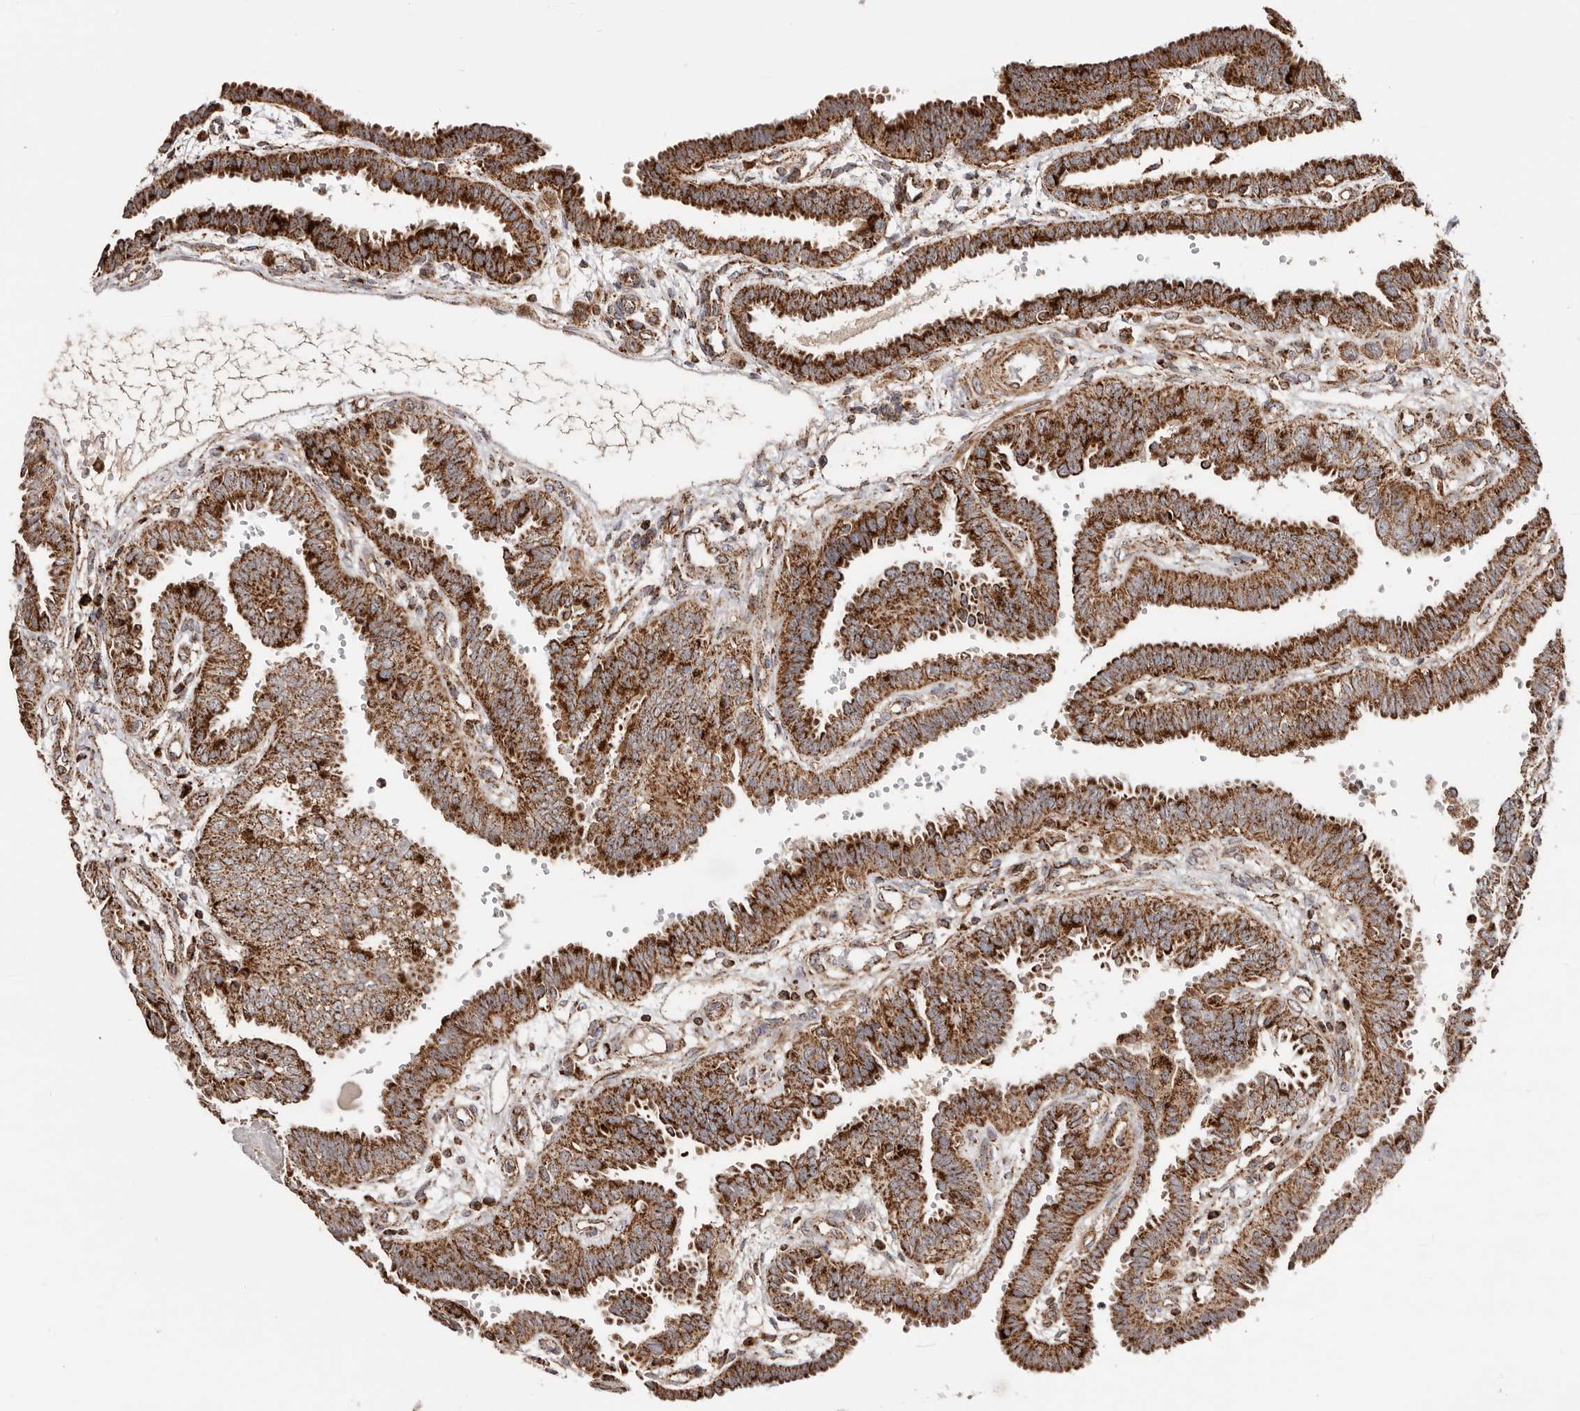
{"staining": {"intensity": "strong", "quantity": ">75%", "location": "cytoplasmic/membranous"}, "tissue": "fallopian tube", "cell_type": "Glandular cells", "image_type": "normal", "snomed": [{"axis": "morphology", "description": "Normal tissue, NOS"}, {"axis": "topography", "description": "Fallopian tube"}, {"axis": "topography", "description": "Placenta"}], "caption": "The immunohistochemical stain shows strong cytoplasmic/membranous positivity in glandular cells of benign fallopian tube. (brown staining indicates protein expression, while blue staining denotes nuclei).", "gene": "PRKACB", "patient": {"sex": "female", "age": 34}}